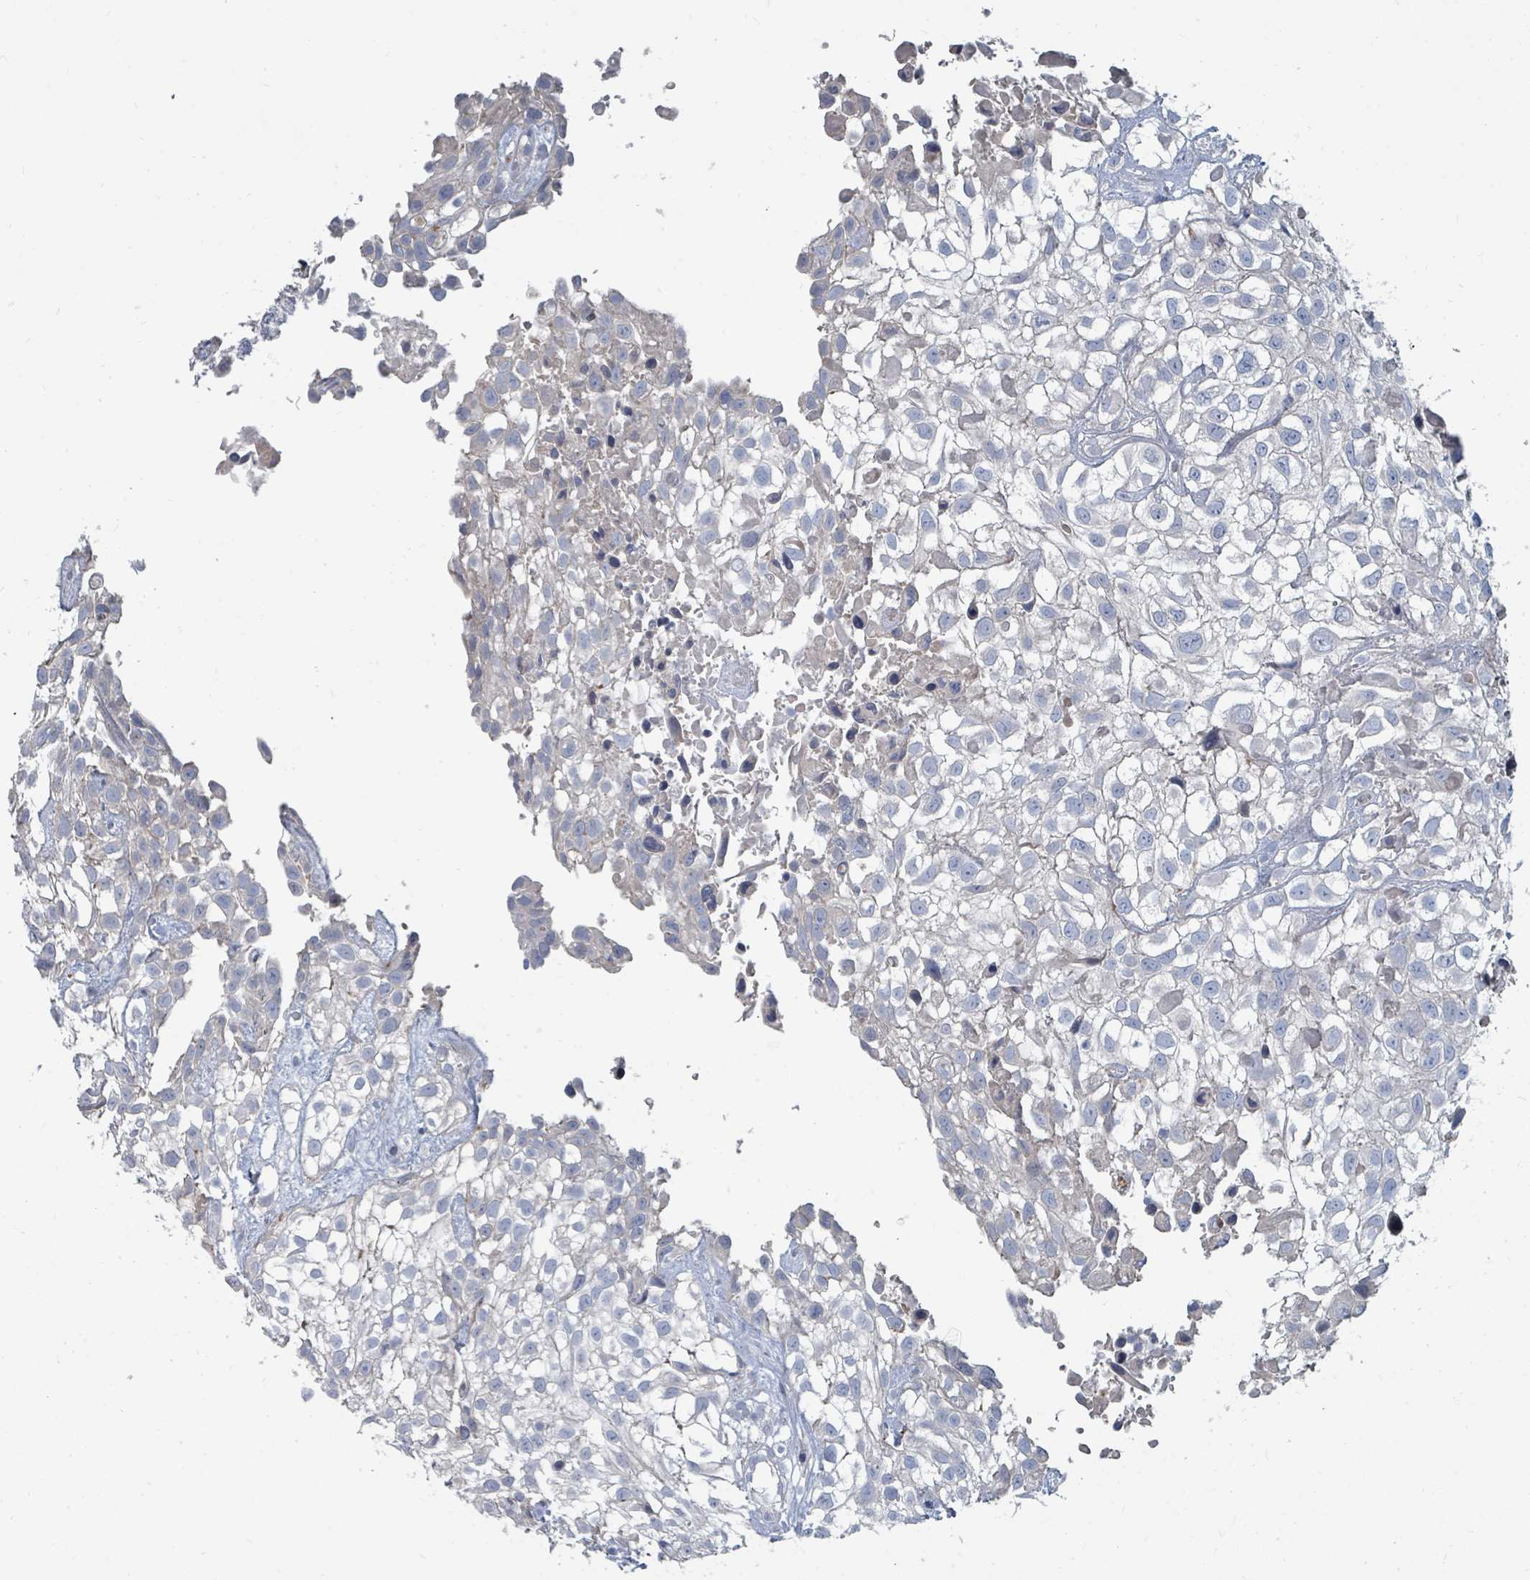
{"staining": {"intensity": "negative", "quantity": "none", "location": "none"}, "tissue": "urothelial cancer", "cell_type": "Tumor cells", "image_type": "cancer", "snomed": [{"axis": "morphology", "description": "Urothelial carcinoma, High grade"}, {"axis": "topography", "description": "Urinary bladder"}], "caption": "Immunohistochemistry image of urothelial carcinoma (high-grade) stained for a protein (brown), which demonstrates no expression in tumor cells.", "gene": "ARGFX", "patient": {"sex": "male", "age": 56}}